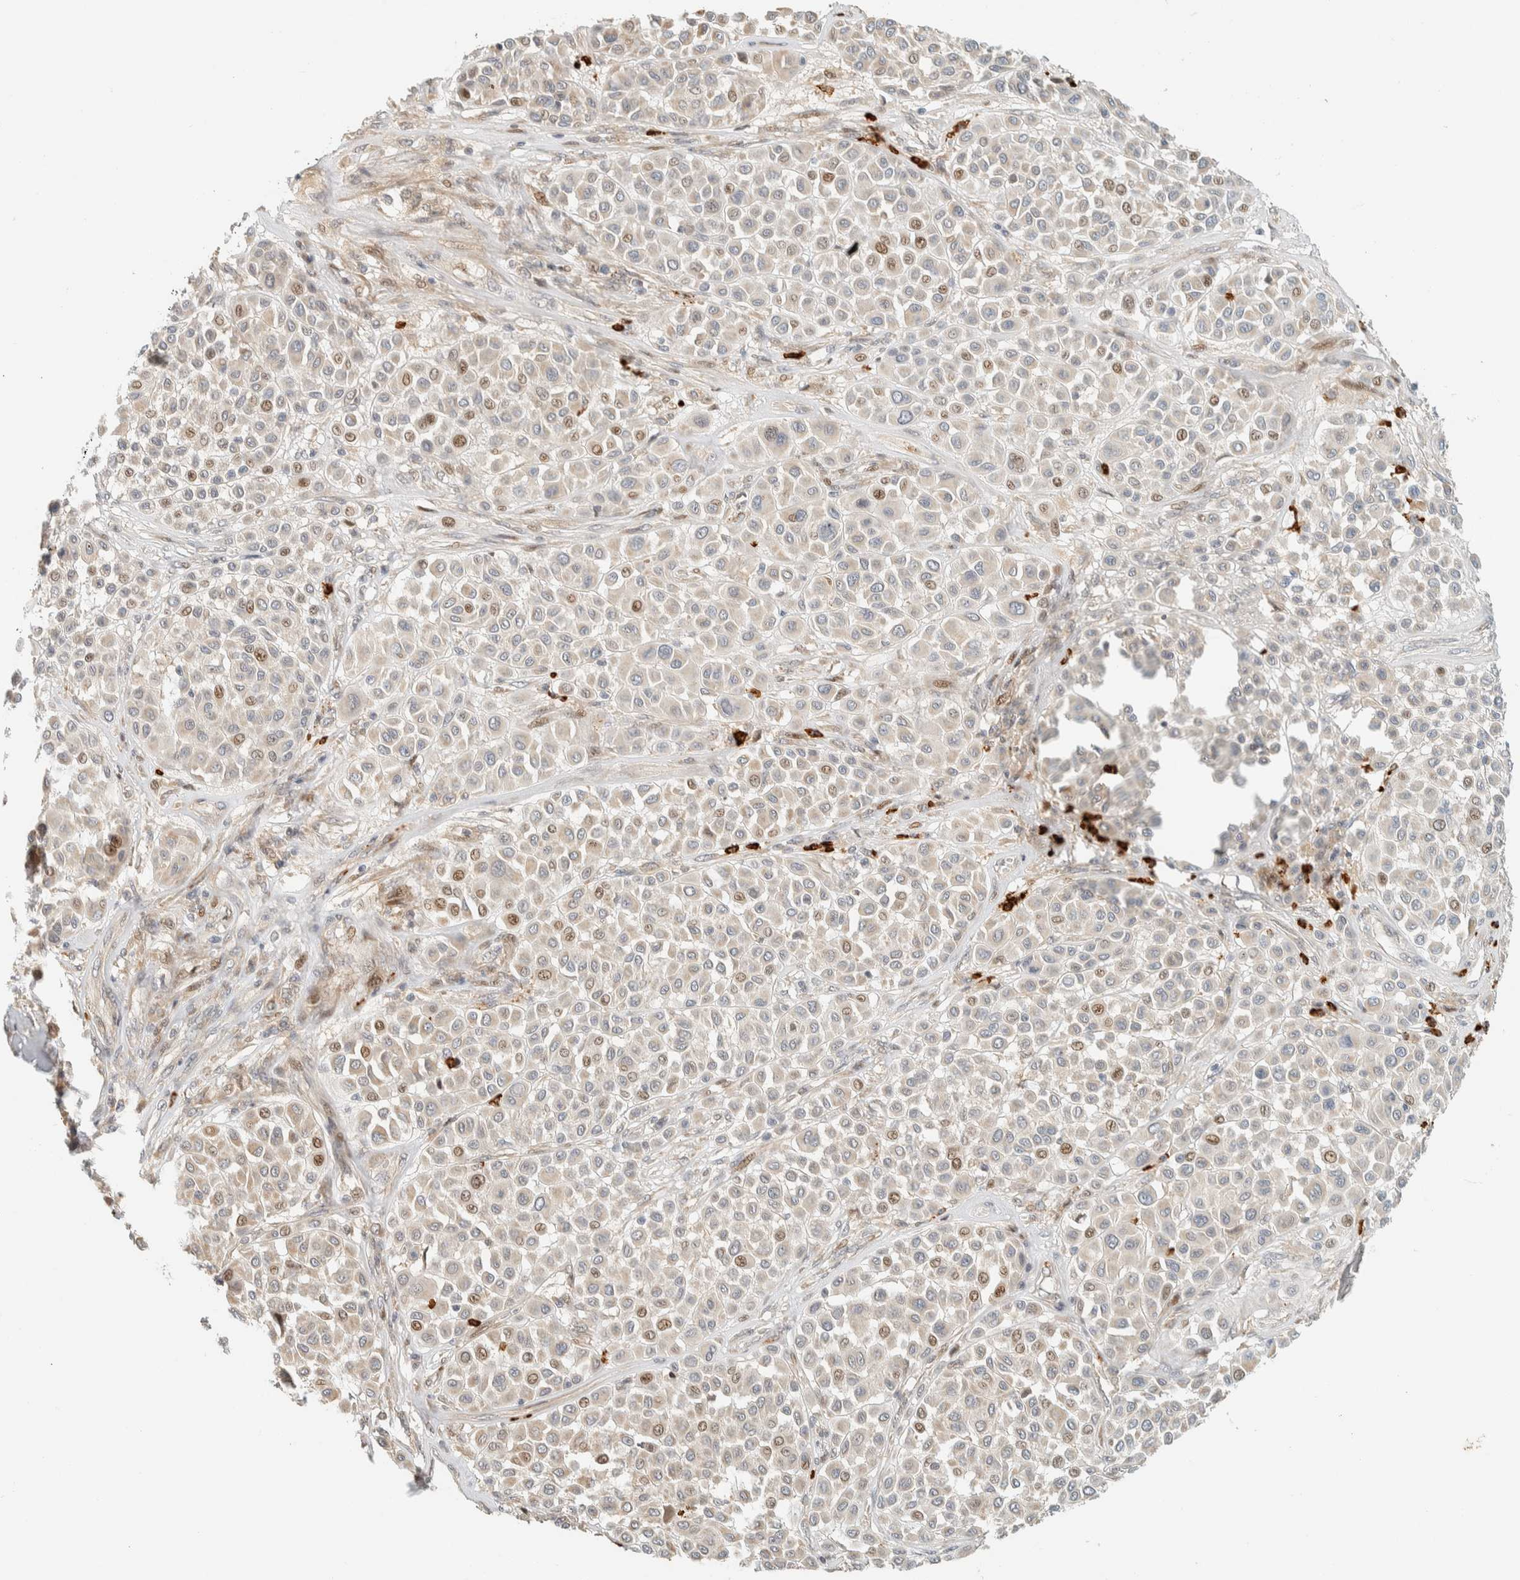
{"staining": {"intensity": "moderate", "quantity": "25%-75%", "location": "nuclear"}, "tissue": "melanoma", "cell_type": "Tumor cells", "image_type": "cancer", "snomed": [{"axis": "morphology", "description": "Malignant melanoma, Metastatic site"}, {"axis": "topography", "description": "Soft tissue"}], "caption": "Immunohistochemistry (IHC) (DAB) staining of human malignant melanoma (metastatic site) demonstrates moderate nuclear protein expression in about 25%-75% of tumor cells. (DAB IHC with brightfield microscopy, high magnification).", "gene": "CCDC171", "patient": {"sex": "male", "age": 41}}